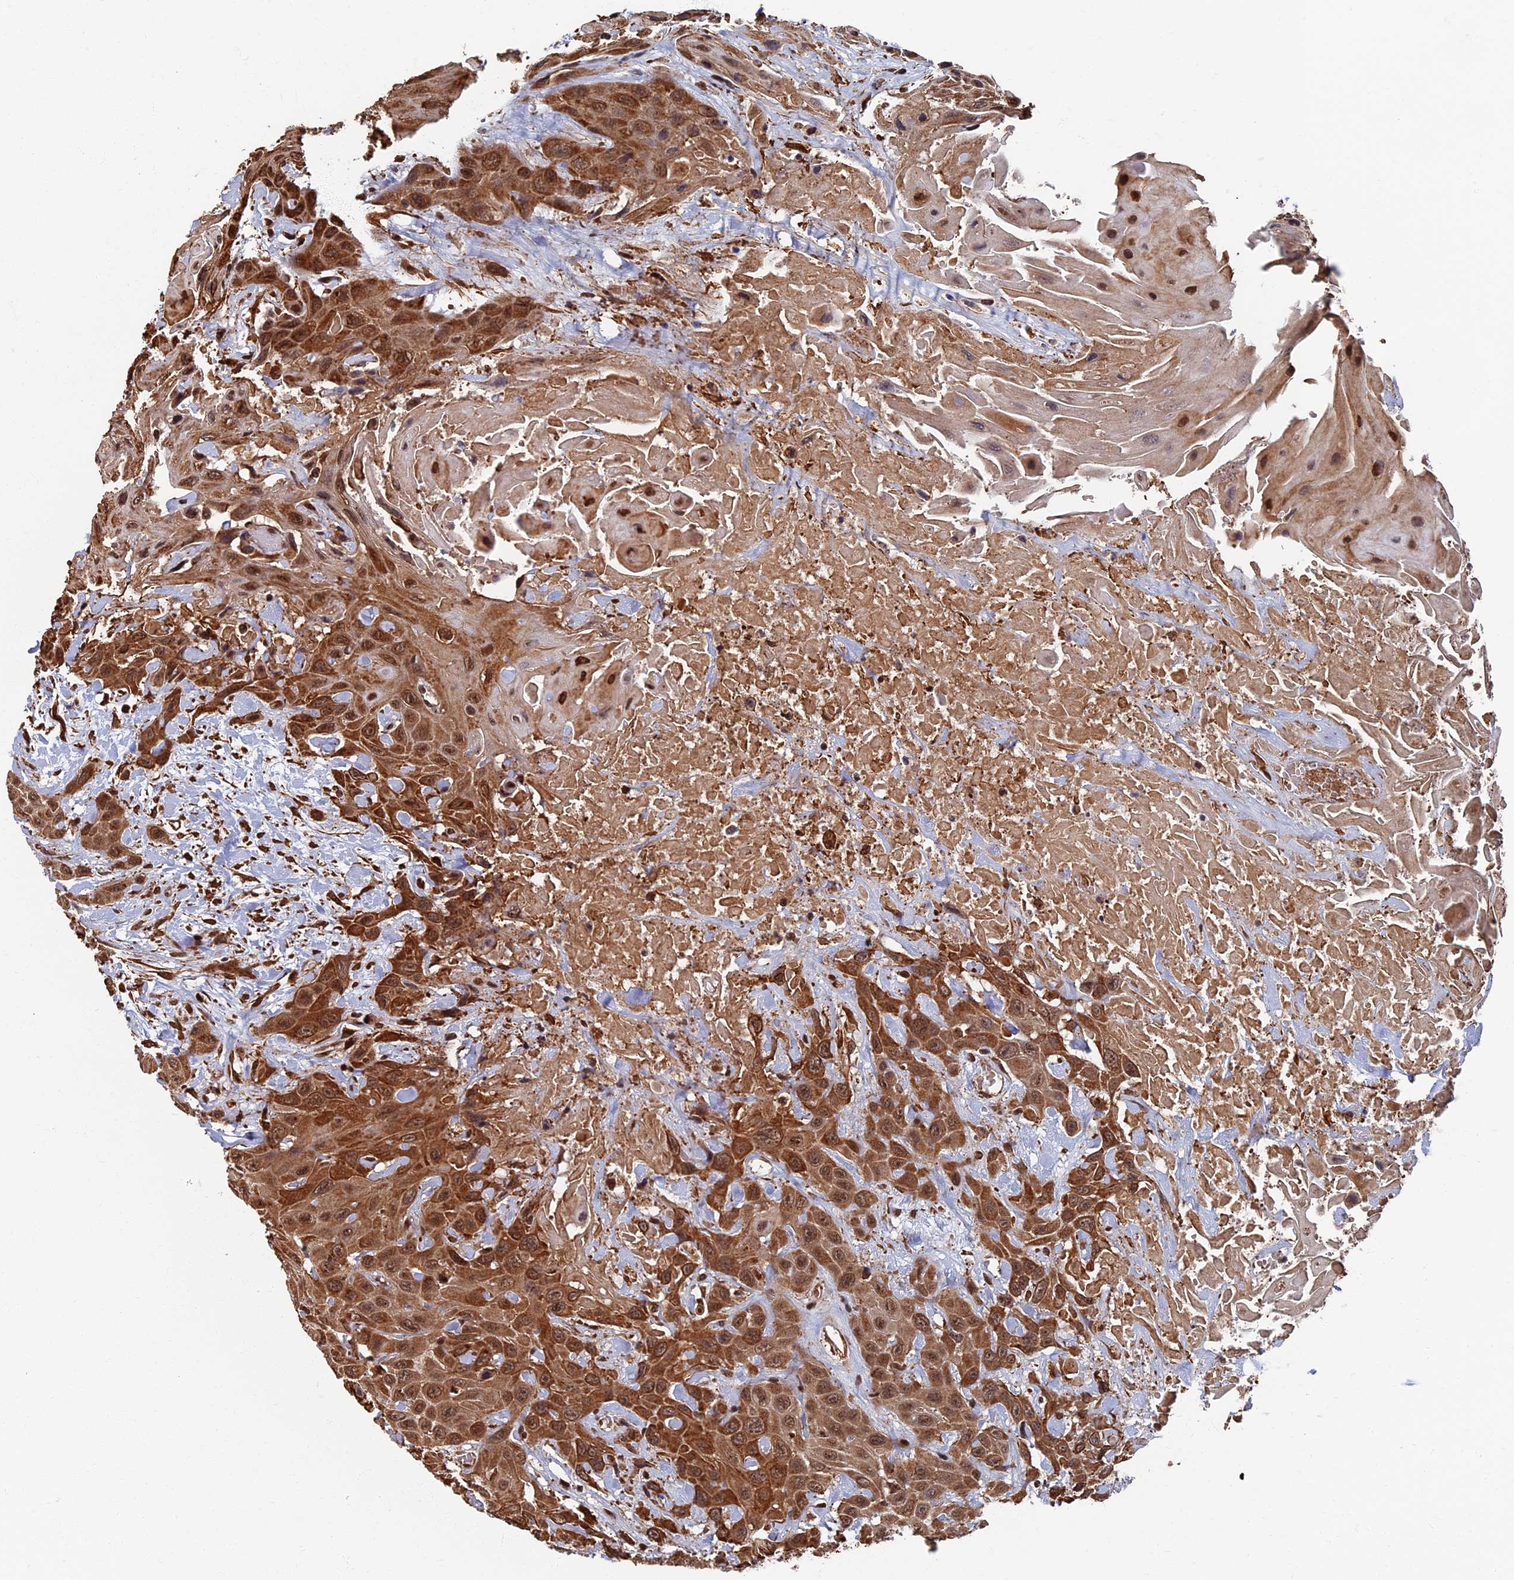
{"staining": {"intensity": "moderate", "quantity": ">75%", "location": "cytoplasmic/membranous,nuclear"}, "tissue": "head and neck cancer", "cell_type": "Tumor cells", "image_type": "cancer", "snomed": [{"axis": "morphology", "description": "Squamous cell carcinoma, NOS"}, {"axis": "topography", "description": "Head-Neck"}], "caption": "Protein analysis of head and neck squamous cell carcinoma tissue demonstrates moderate cytoplasmic/membranous and nuclear staining in approximately >75% of tumor cells. Immunohistochemistry (ihc) stains the protein of interest in brown and the nuclei are stained blue.", "gene": "CTDP1", "patient": {"sex": "male", "age": 81}}